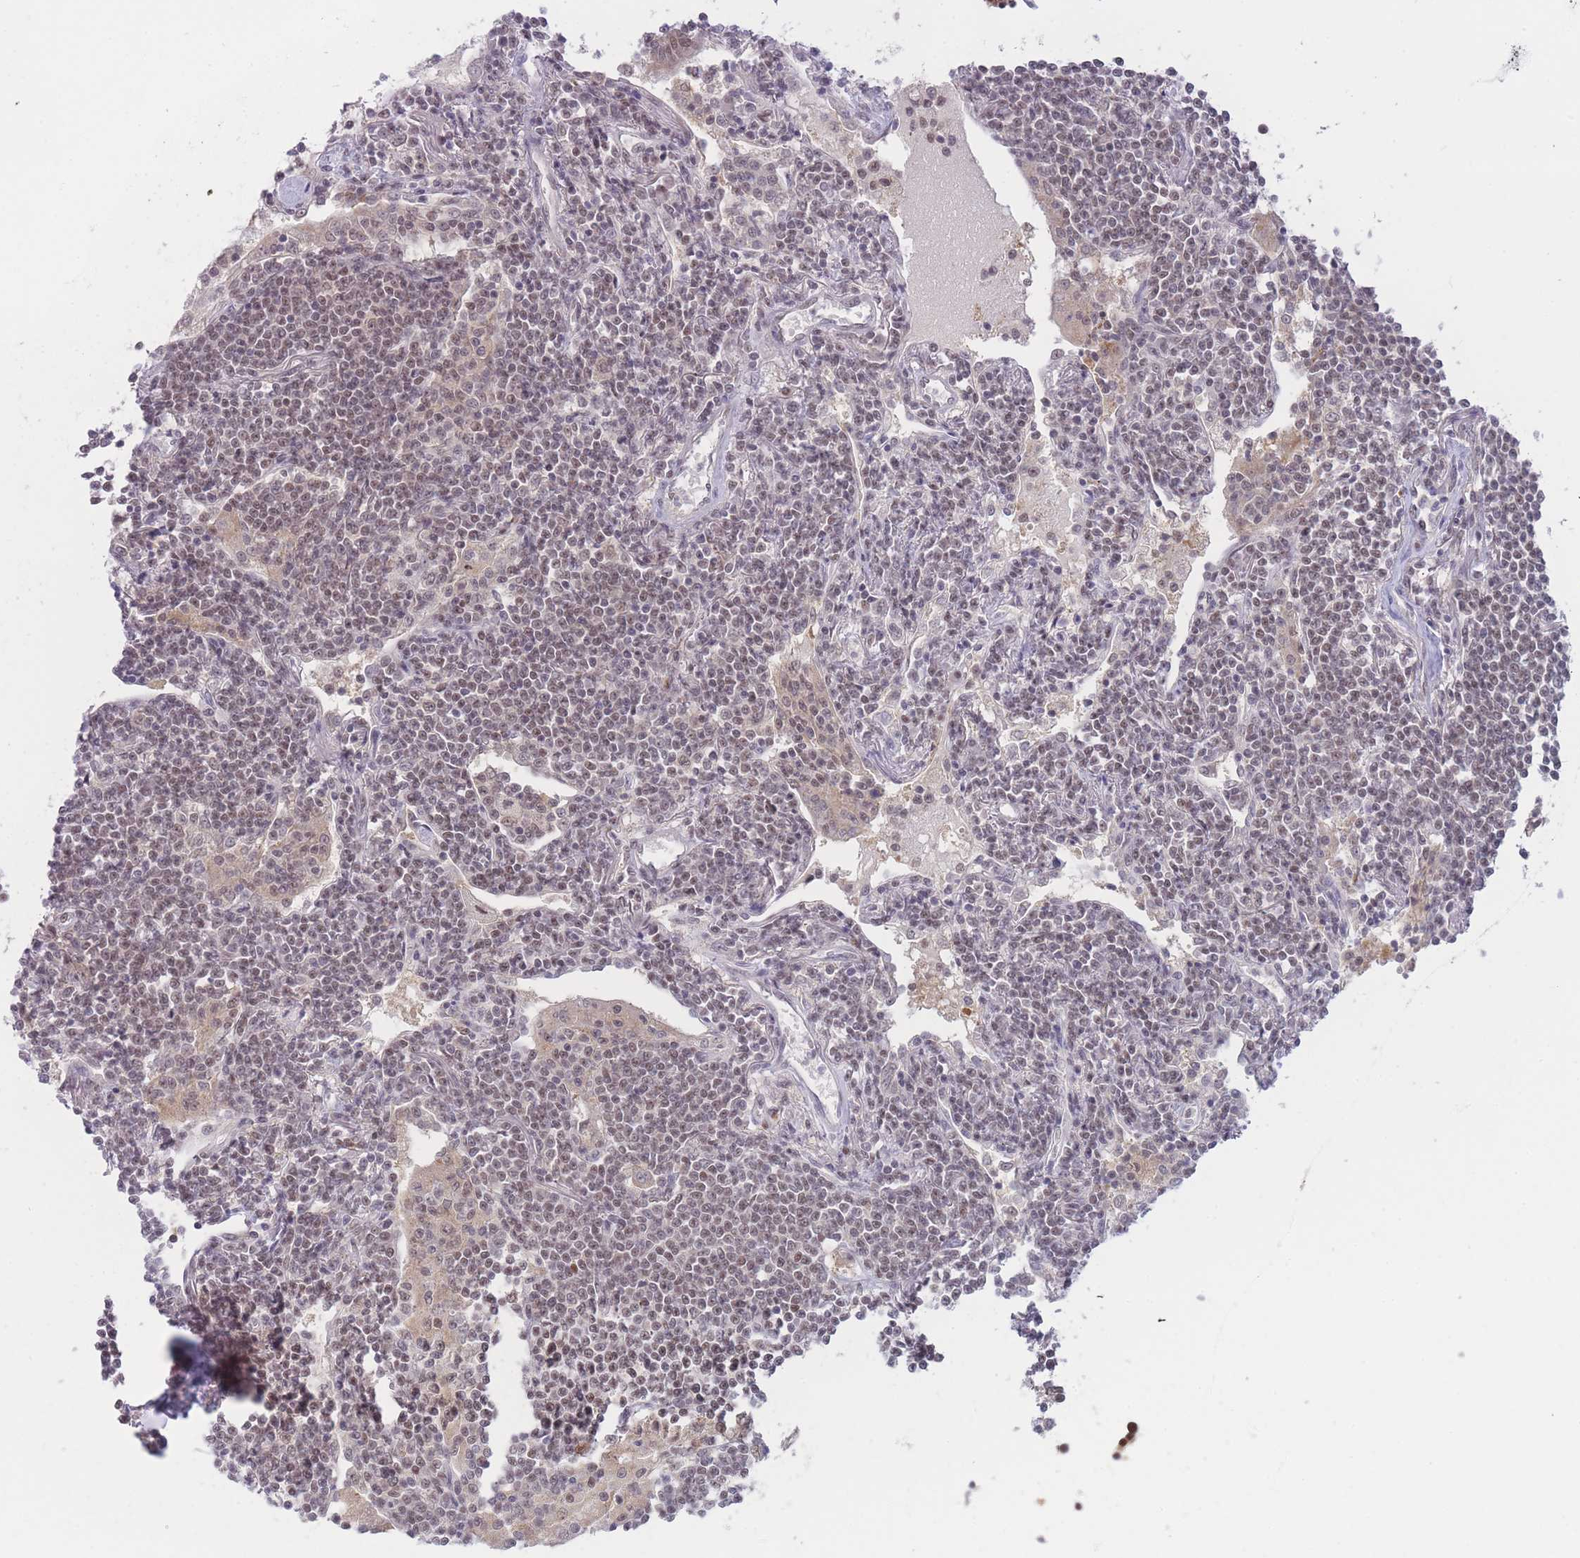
{"staining": {"intensity": "strong", "quantity": "25%-75%", "location": "cytoplasmic/membranous,nuclear"}, "tissue": "lymphoma", "cell_type": "Tumor cells", "image_type": "cancer", "snomed": [{"axis": "morphology", "description": "Malignant lymphoma, non-Hodgkin's type, Low grade"}, {"axis": "topography", "description": "Lymph node"}], "caption": "Protein staining demonstrates strong cytoplasmic/membranous and nuclear staining in about 25%-75% of tumor cells in lymphoma.", "gene": "DEAF1", "patient": {"sex": "female", "age": 67}}